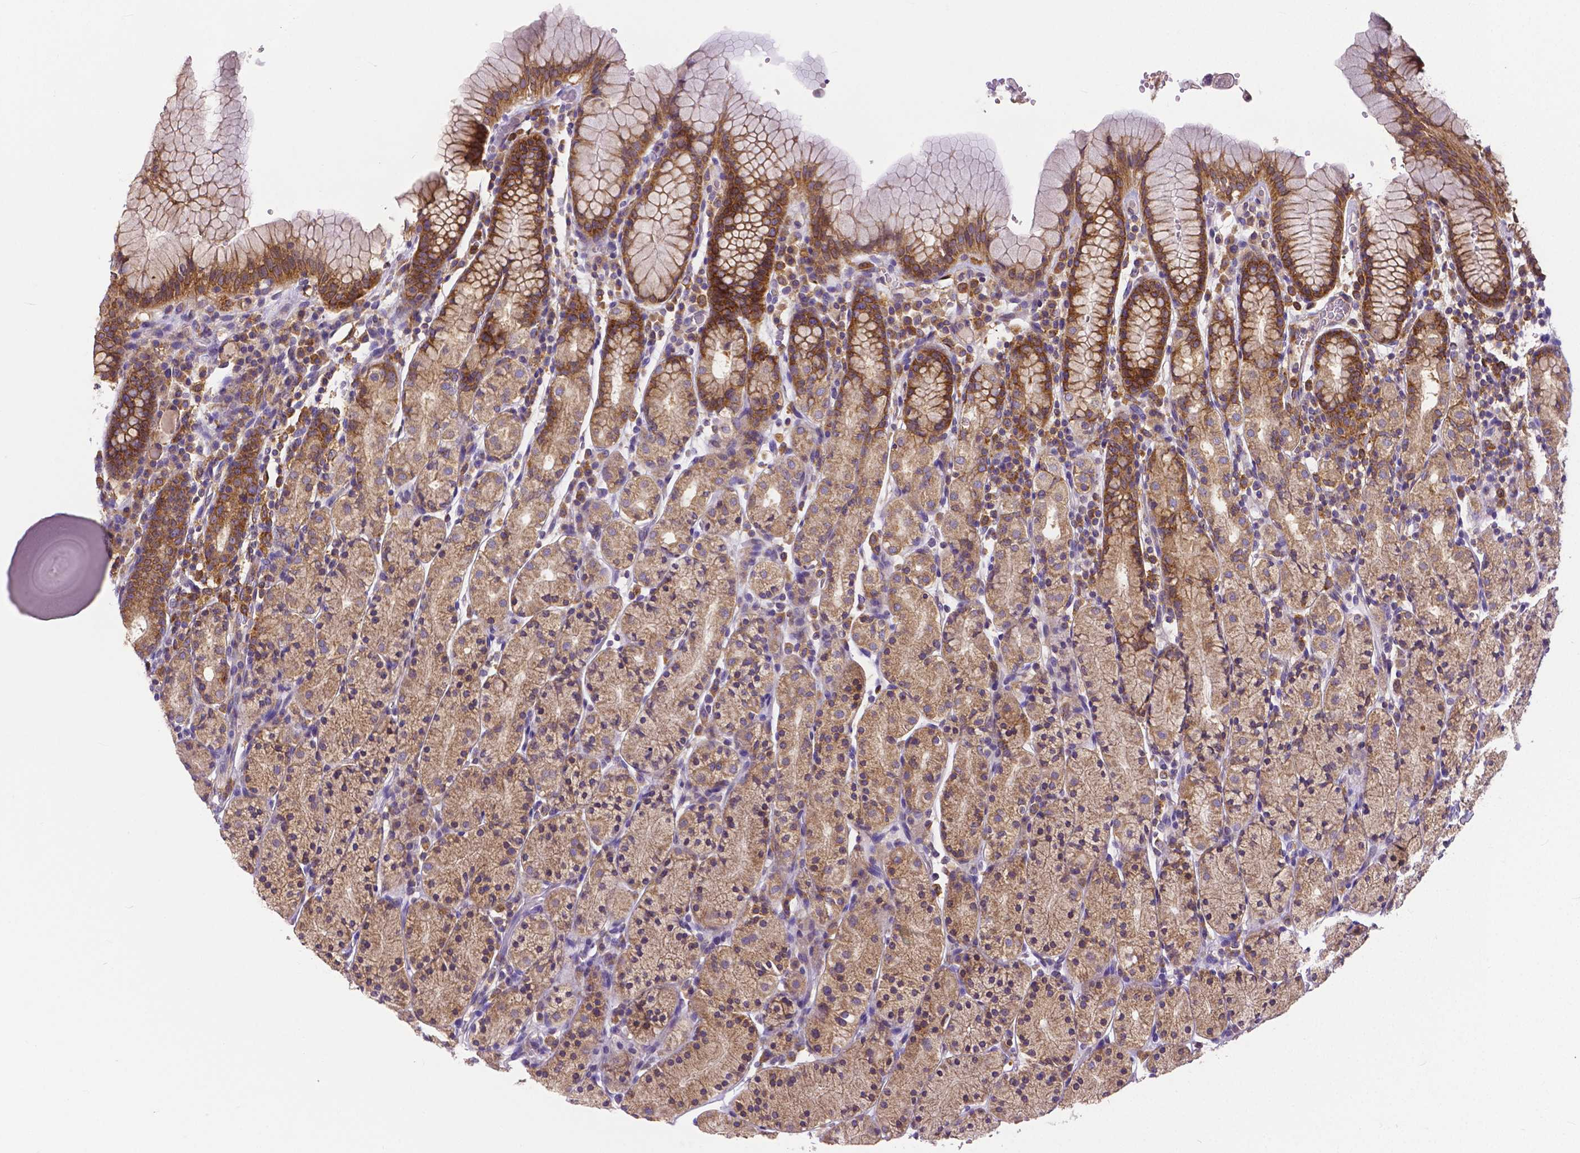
{"staining": {"intensity": "moderate", "quantity": ">75%", "location": "cytoplasmic/membranous"}, "tissue": "stomach", "cell_type": "Glandular cells", "image_type": "normal", "snomed": [{"axis": "morphology", "description": "Normal tissue, NOS"}, {"axis": "topography", "description": "Stomach, upper"}, {"axis": "topography", "description": "Stomach"}], "caption": "Stomach stained with immunohistochemistry (IHC) exhibits moderate cytoplasmic/membranous expression in approximately >75% of glandular cells. (Stains: DAB (3,3'-diaminobenzidine) in brown, nuclei in blue, Microscopy: brightfield microscopy at high magnification).", "gene": "DICER1", "patient": {"sex": "male", "age": 62}}